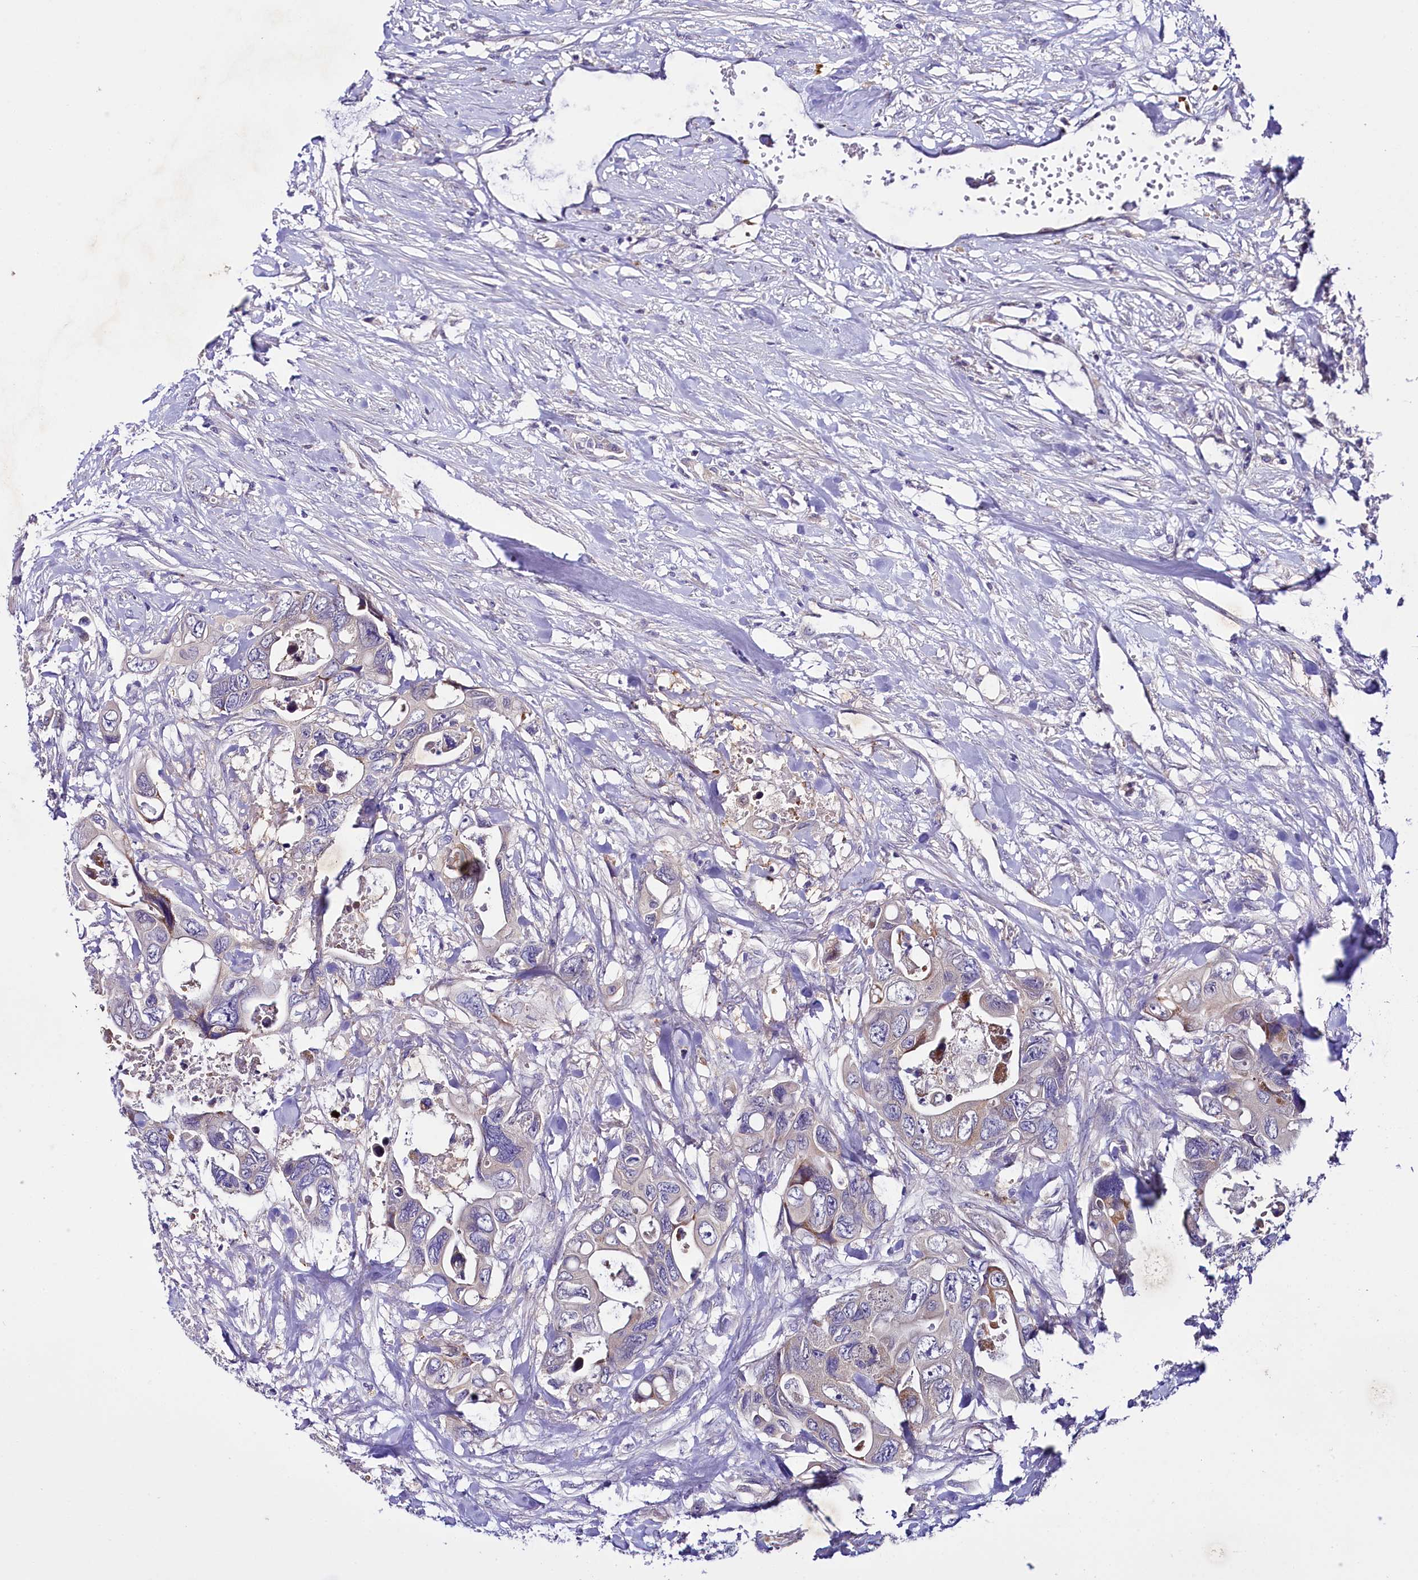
{"staining": {"intensity": "weak", "quantity": "25%-75%", "location": "cytoplasmic/membranous"}, "tissue": "colorectal cancer", "cell_type": "Tumor cells", "image_type": "cancer", "snomed": [{"axis": "morphology", "description": "Adenocarcinoma, NOS"}, {"axis": "topography", "description": "Rectum"}], "caption": "Weak cytoplasmic/membranous positivity for a protein is appreciated in approximately 25%-75% of tumor cells of adenocarcinoma (colorectal) using IHC.", "gene": "CEP295", "patient": {"sex": "male", "age": 57}}